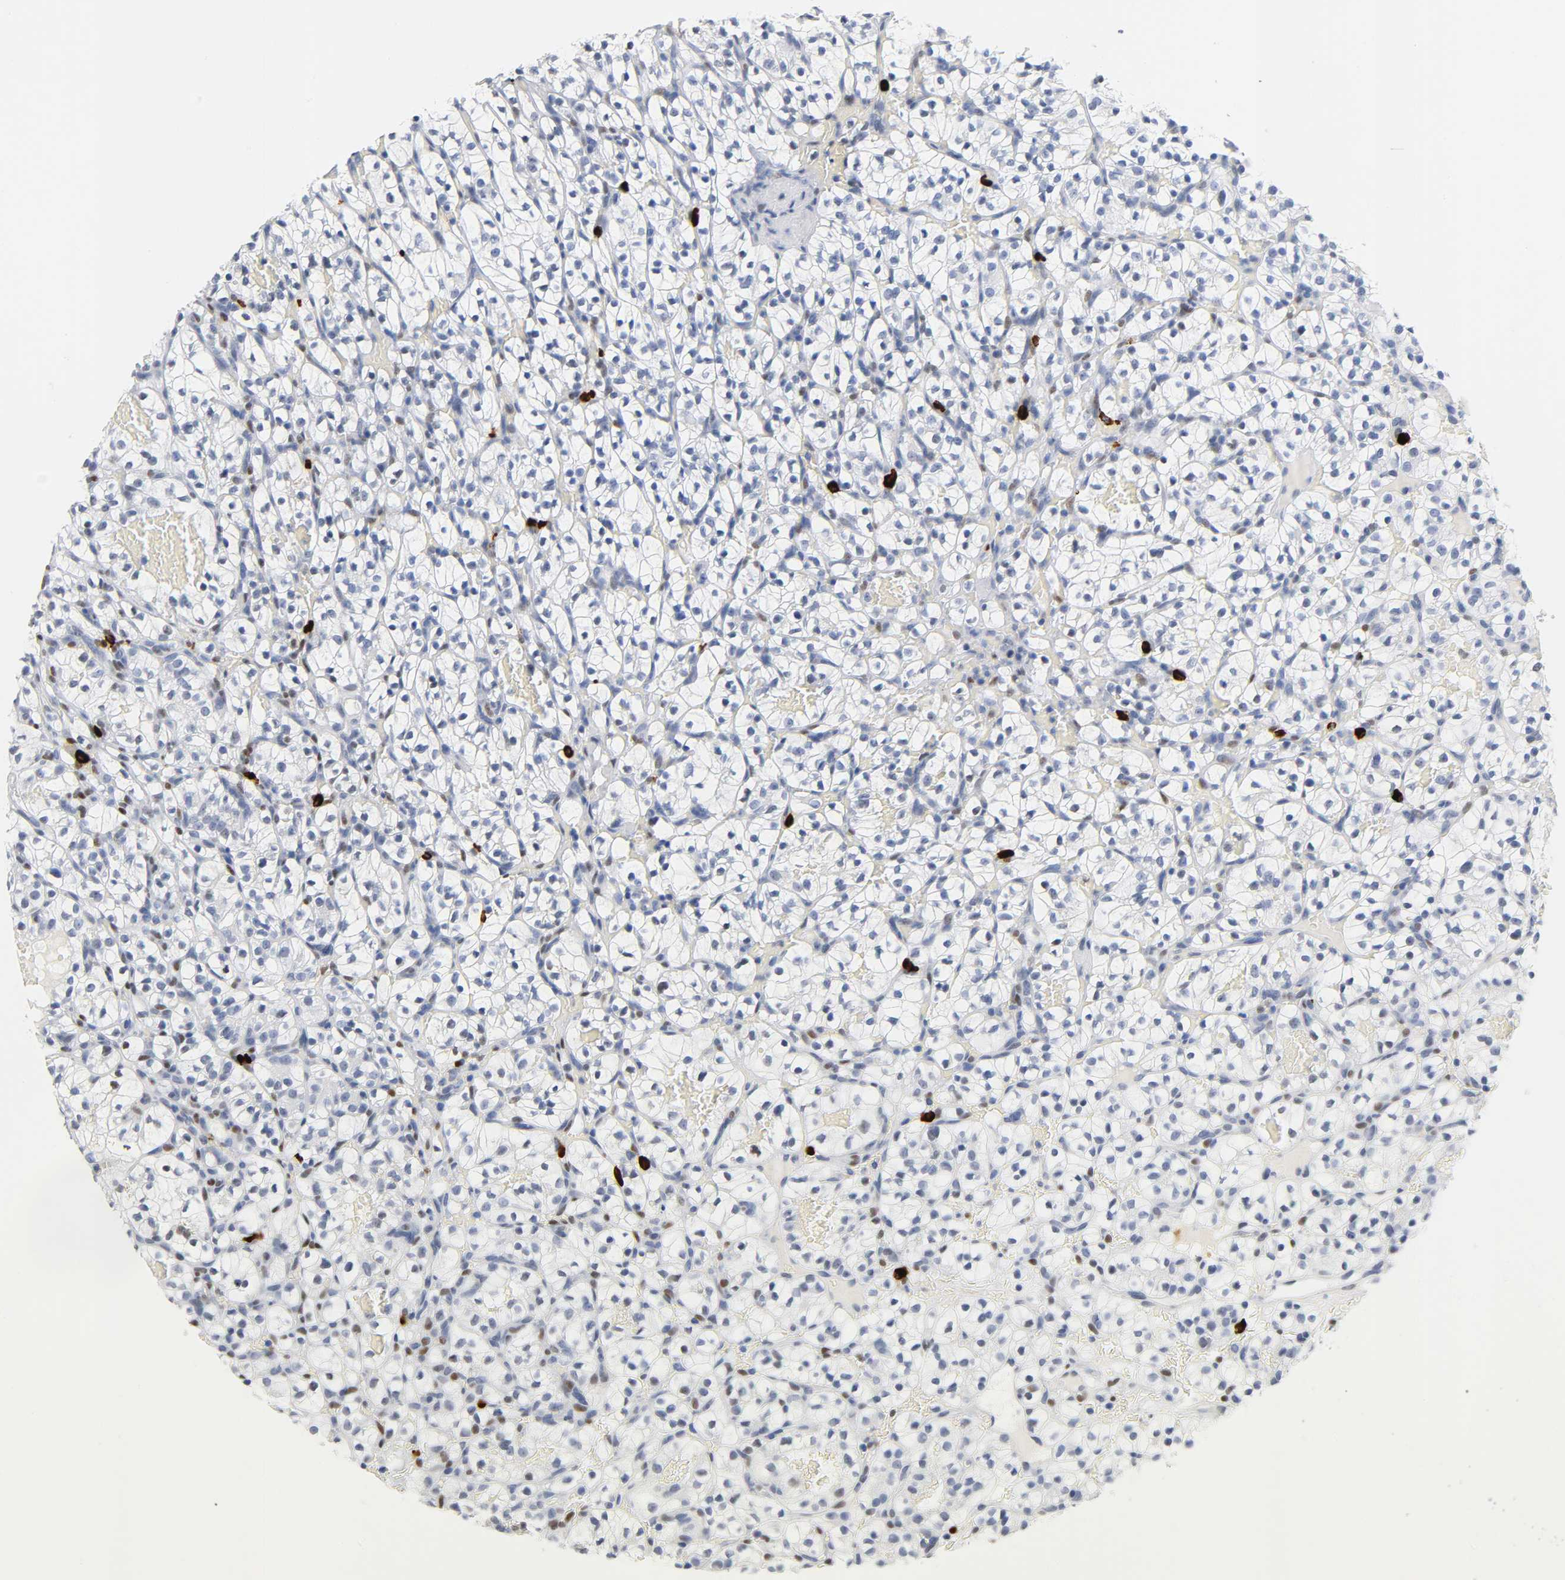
{"staining": {"intensity": "moderate", "quantity": "<25%", "location": "nuclear"}, "tissue": "renal cancer", "cell_type": "Tumor cells", "image_type": "cancer", "snomed": [{"axis": "morphology", "description": "Adenocarcinoma, NOS"}, {"axis": "topography", "description": "Kidney"}], "caption": "This is a micrograph of immunohistochemistry (IHC) staining of renal cancer, which shows moderate expression in the nuclear of tumor cells.", "gene": "NAB2", "patient": {"sex": "female", "age": 57}}